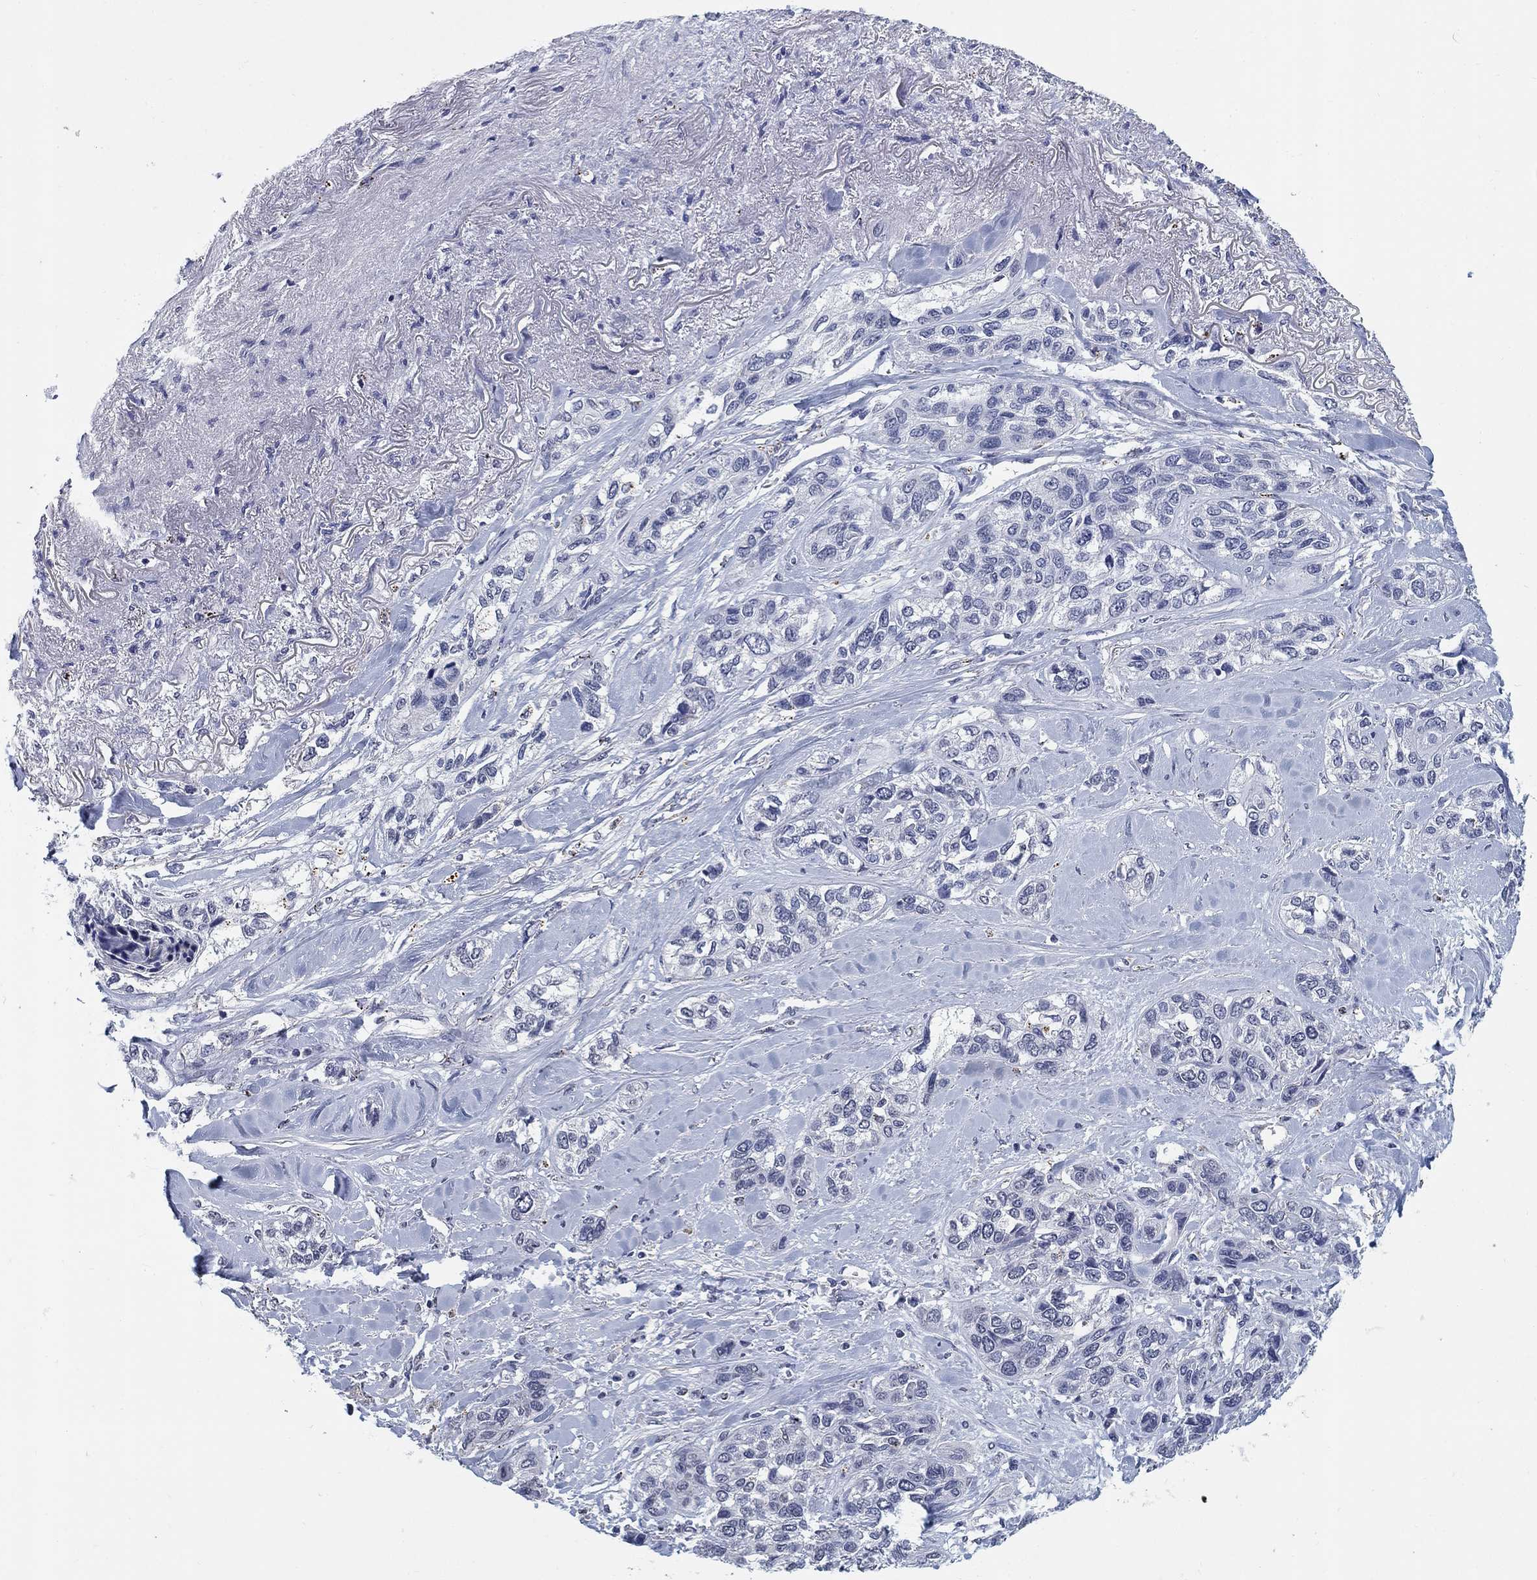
{"staining": {"intensity": "negative", "quantity": "none", "location": "none"}, "tissue": "lung cancer", "cell_type": "Tumor cells", "image_type": "cancer", "snomed": [{"axis": "morphology", "description": "Squamous cell carcinoma, NOS"}, {"axis": "topography", "description": "Lung"}], "caption": "An immunohistochemistry micrograph of squamous cell carcinoma (lung) is shown. There is no staining in tumor cells of squamous cell carcinoma (lung).", "gene": "OTUB2", "patient": {"sex": "female", "age": 70}}